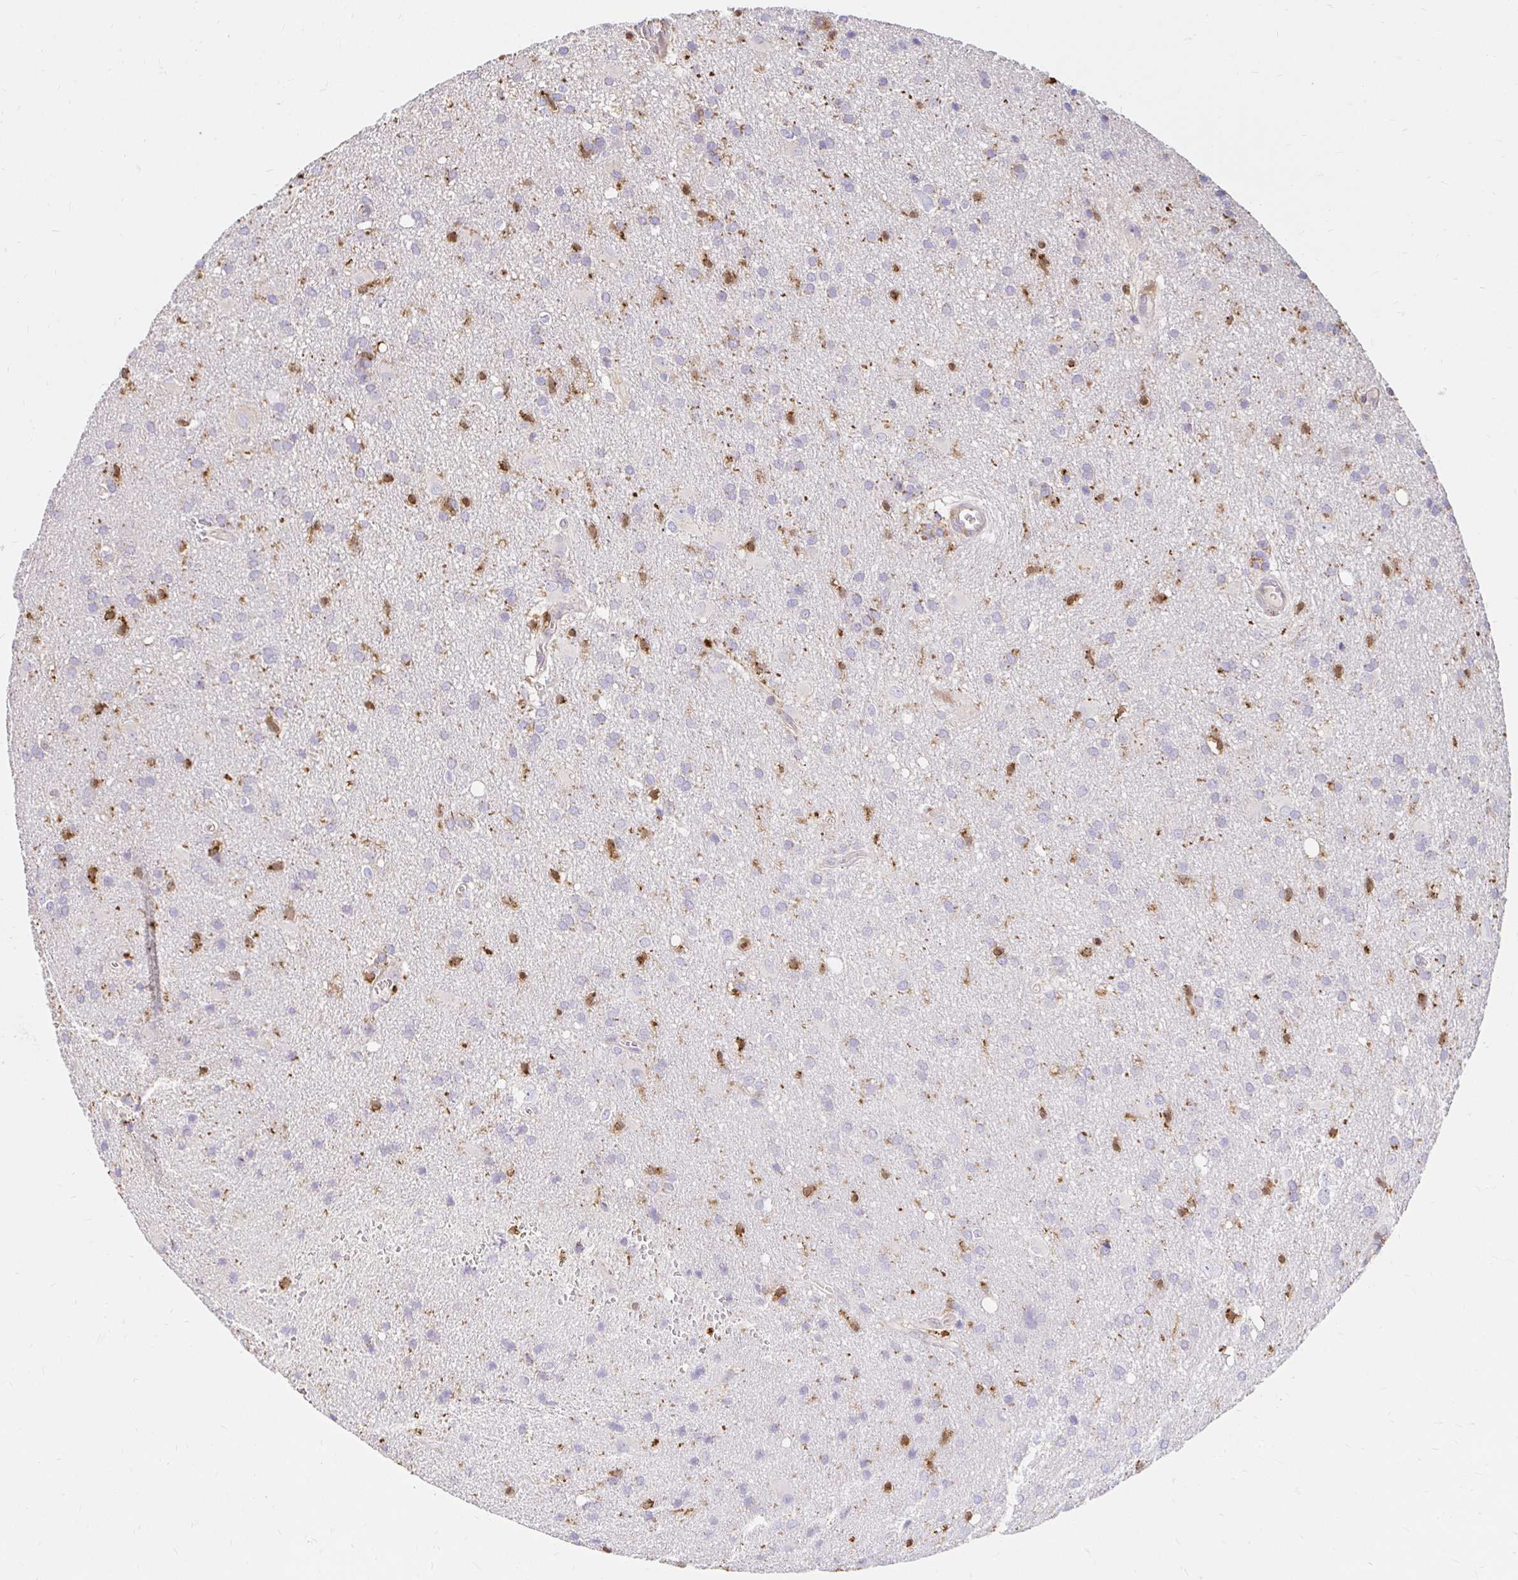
{"staining": {"intensity": "negative", "quantity": "none", "location": "none"}, "tissue": "glioma", "cell_type": "Tumor cells", "image_type": "cancer", "snomed": [{"axis": "morphology", "description": "Glioma, malignant, Low grade"}, {"axis": "topography", "description": "Brain"}], "caption": "The image exhibits no staining of tumor cells in glioma.", "gene": "PYCARD", "patient": {"sex": "male", "age": 66}}